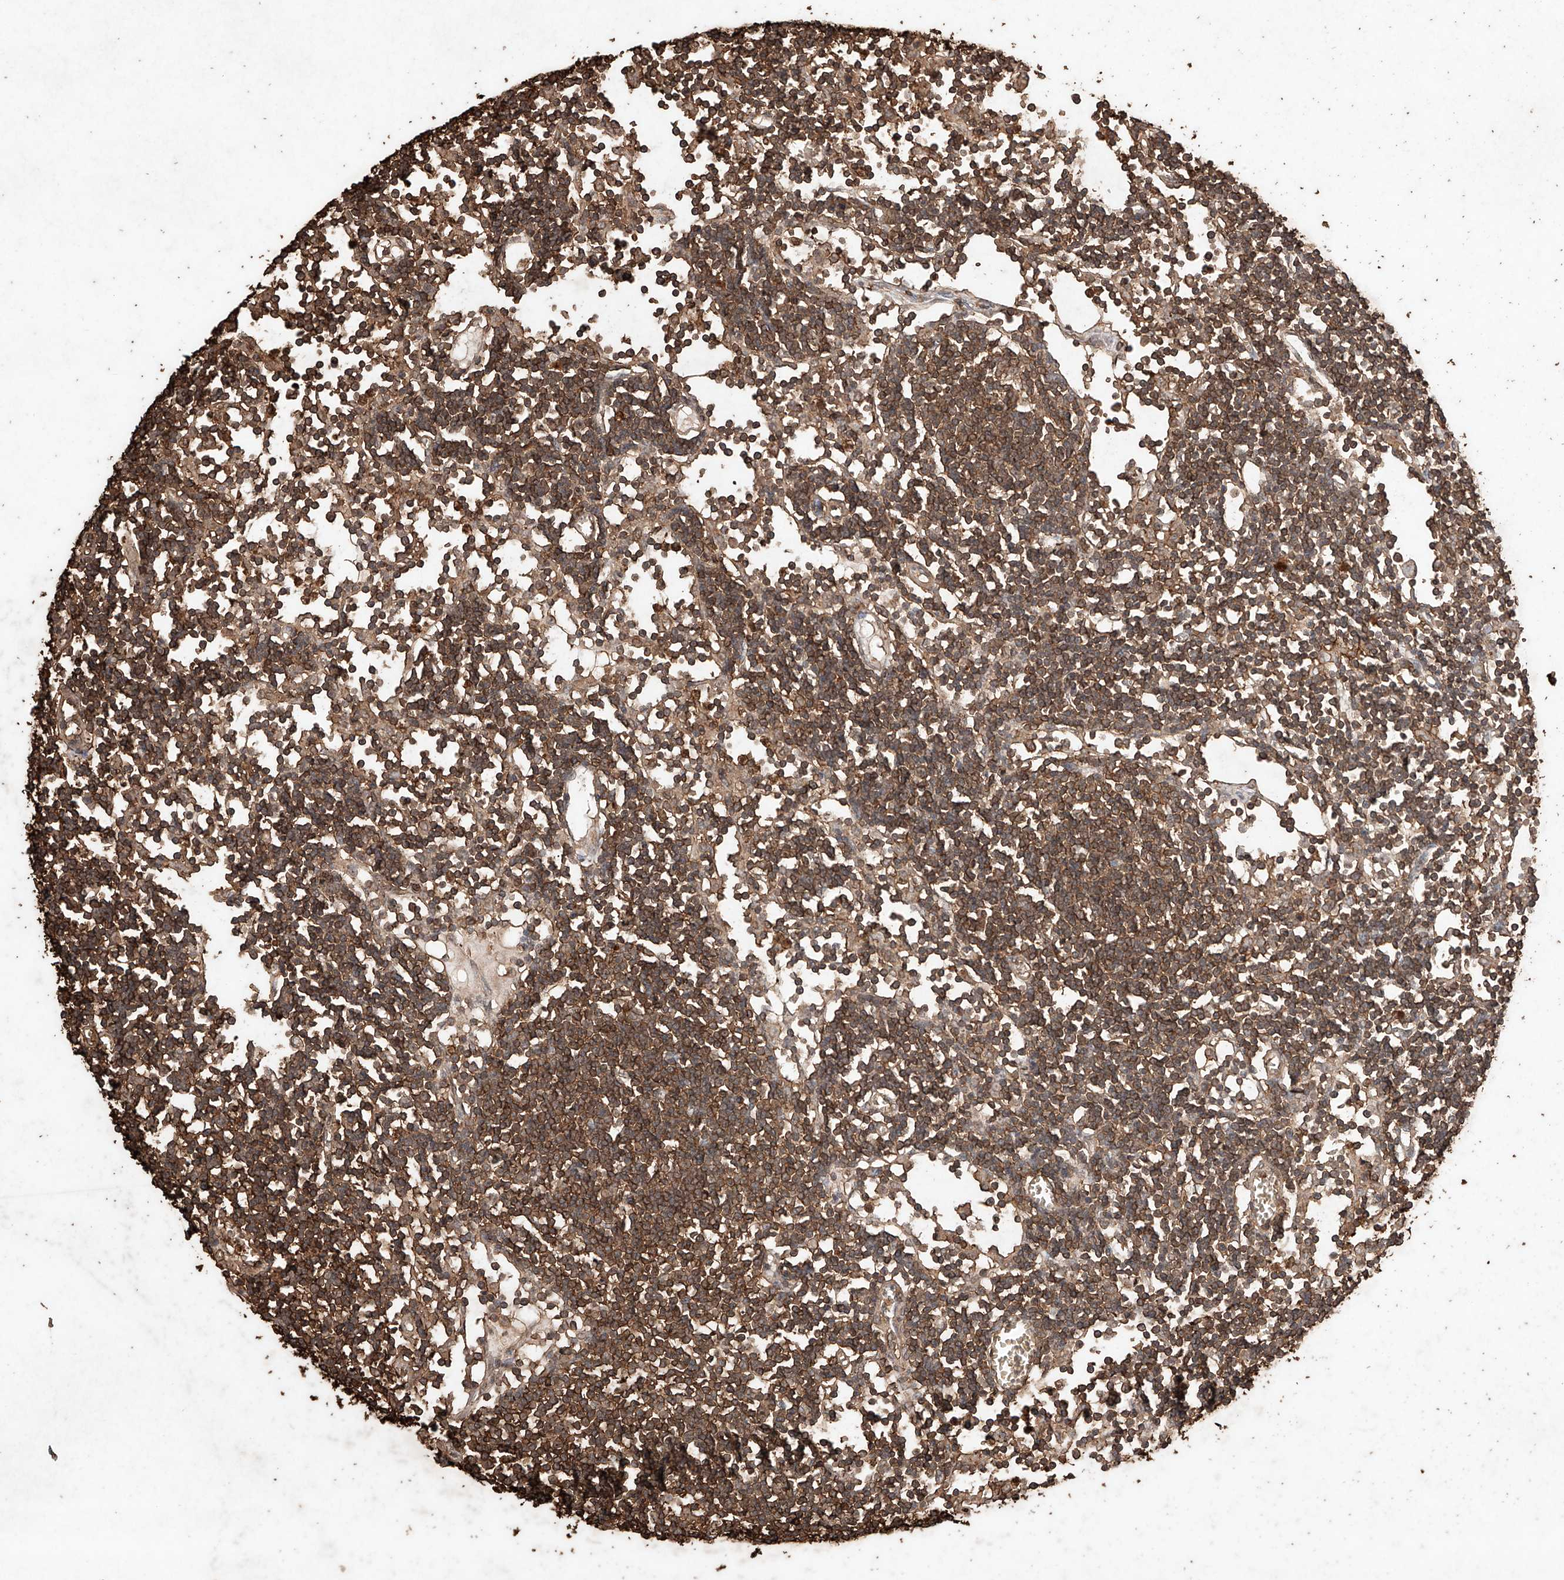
{"staining": {"intensity": "moderate", "quantity": ">75%", "location": "cytoplasmic/membranous"}, "tissue": "lymph node", "cell_type": "Germinal center cells", "image_type": "normal", "snomed": [{"axis": "morphology", "description": "Normal tissue, NOS"}, {"axis": "topography", "description": "Lymph node"}], "caption": "A histopathology image of lymph node stained for a protein displays moderate cytoplasmic/membranous brown staining in germinal center cells.", "gene": "M6PR", "patient": {"sex": "female", "age": 11}}